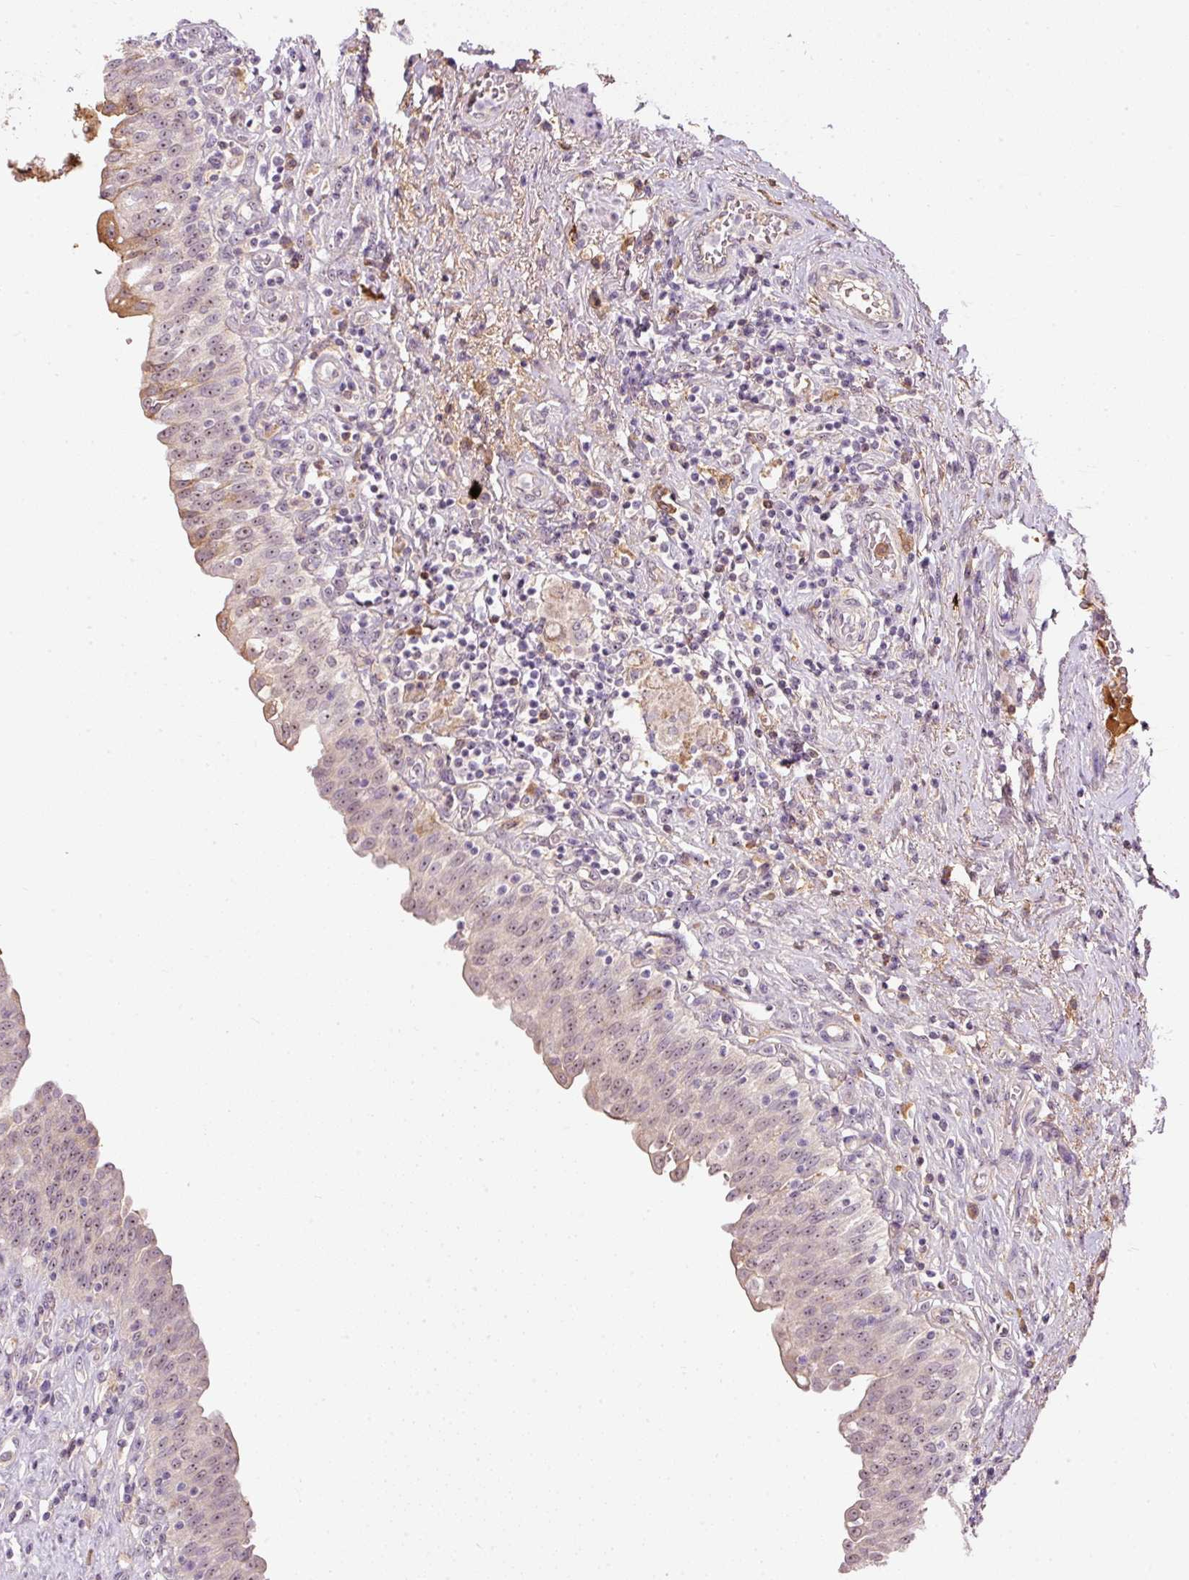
{"staining": {"intensity": "weak", "quantity": "25%-75%", "location": "nuclear"}, "tissue": "urinary bladder", "cell_type": "Urothelial cells", "image_type": "normal", "snomed": [{"axis": "morphology", "description": "Normal tissue, NOS"}, {"axis": "topography", "description": "Urinary bladder"}], "caption": "DAB immunohistochemical staining of normal human urinary bladder demonstrates weak nuclear protein expression in approximately 25%-75% of urothelial cells. (DAB IHC, brown staining for protein, blue staining for nuclei).", "gene": "TMEM37", "patient": {"sex": "male", "age": 71}}